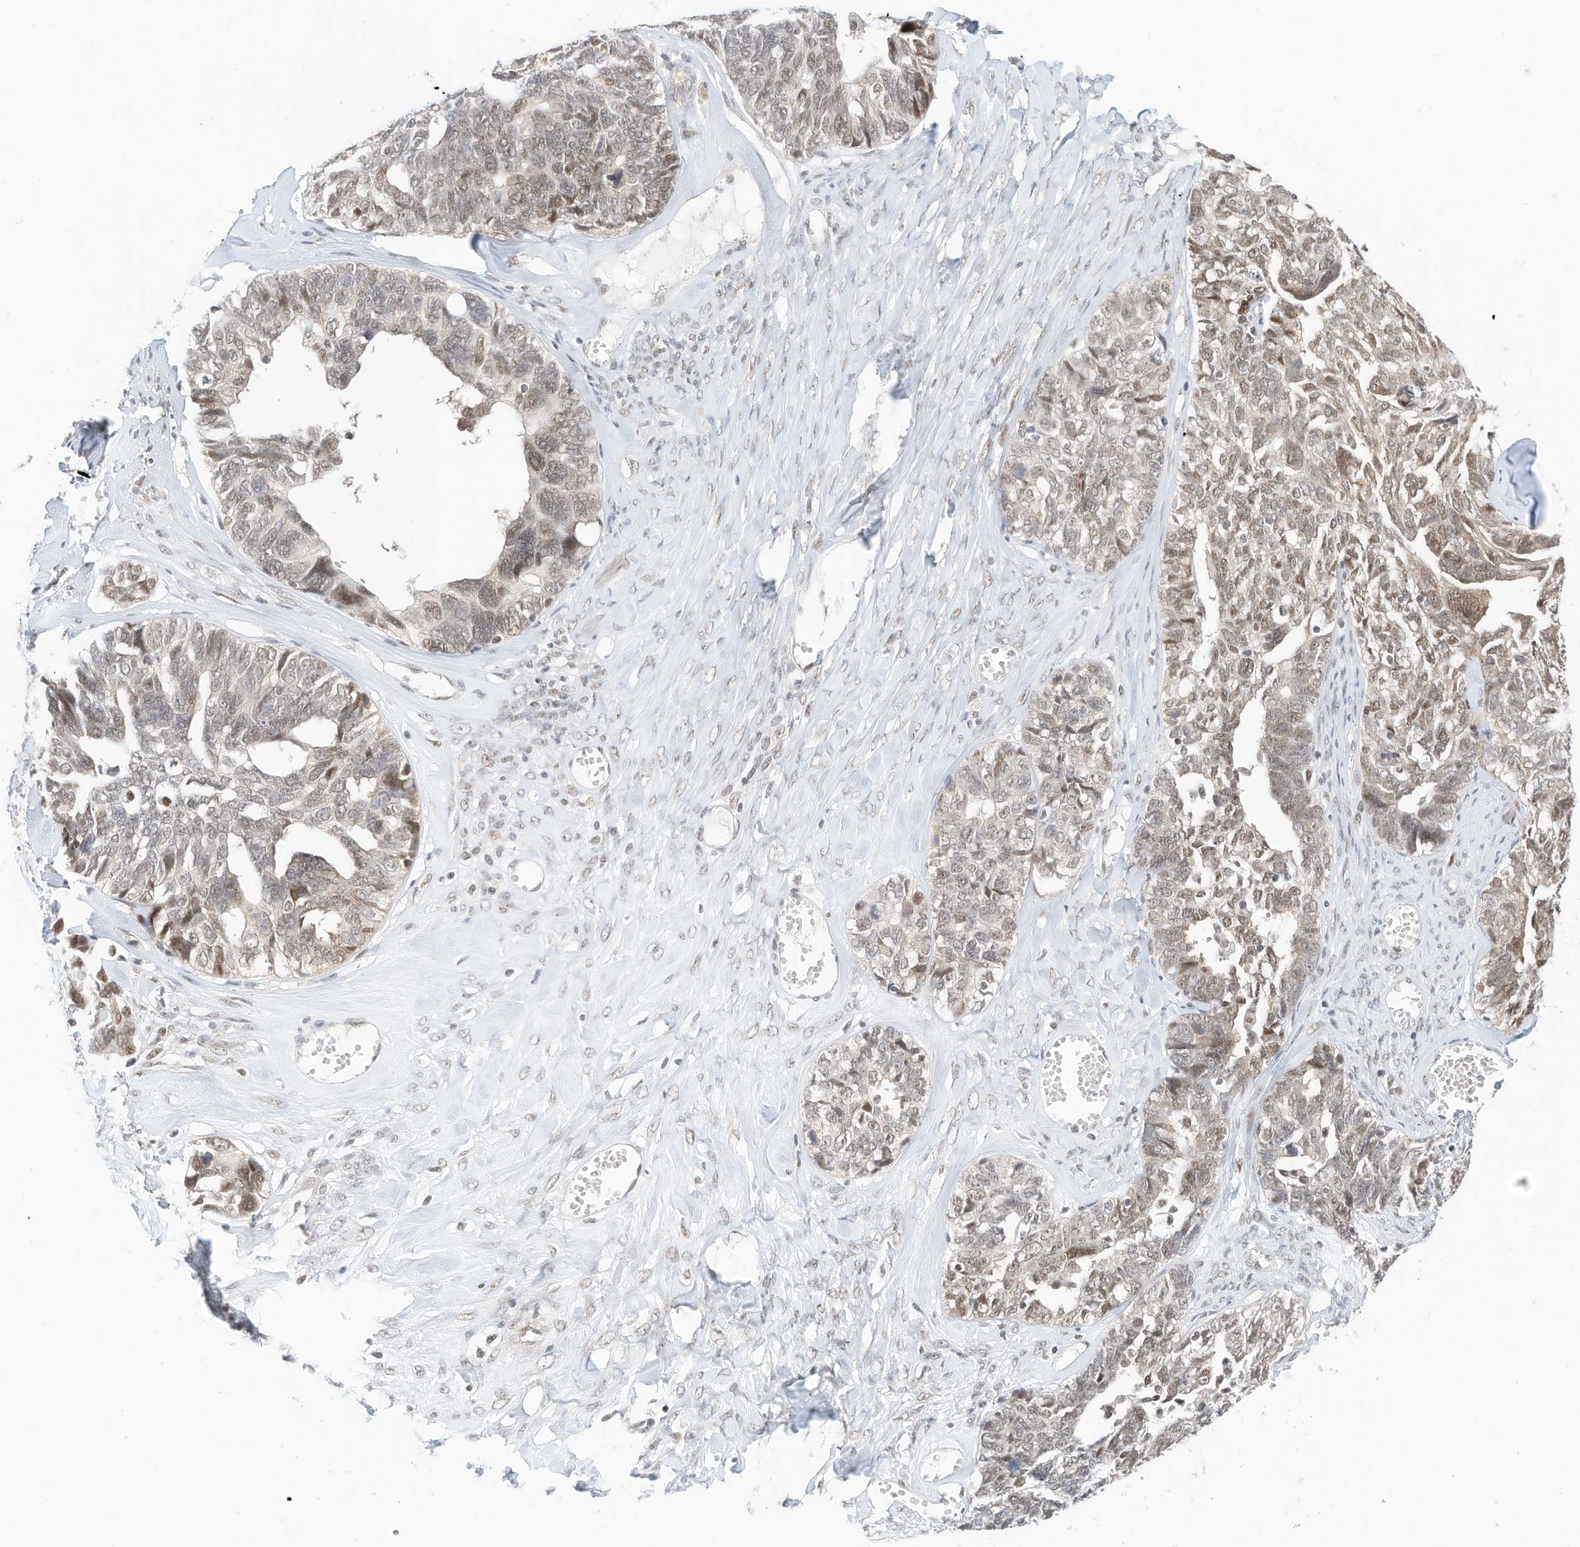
{"staining": {"intensity": "moderate", "quantity": "25%-75%", "location": "nuclear"}, "tissue": "ovarian cancer", "cell_type": "Tumor cells", "image_type": "cancer", "snomed": [{"axis": "morphology", "description": "Cystadenocarcinoma, serous, NOS"}, {"axis": "topography", "description": "Ovary"}], "caption": "Immunohistochemistry (IHC) (DAB (3,3'-diaminobenzidine)) staining of human ovarian cancer reveals moderate nuclear protein positivity in approximately 25%-75% of tumor cells. The protein is stained brown, and the nuclei are stained in blue (DAB IHC with brightfield microscopy, high magnification).", "gene": "OGT", "patient": {"sex": "female", "age": 79}}